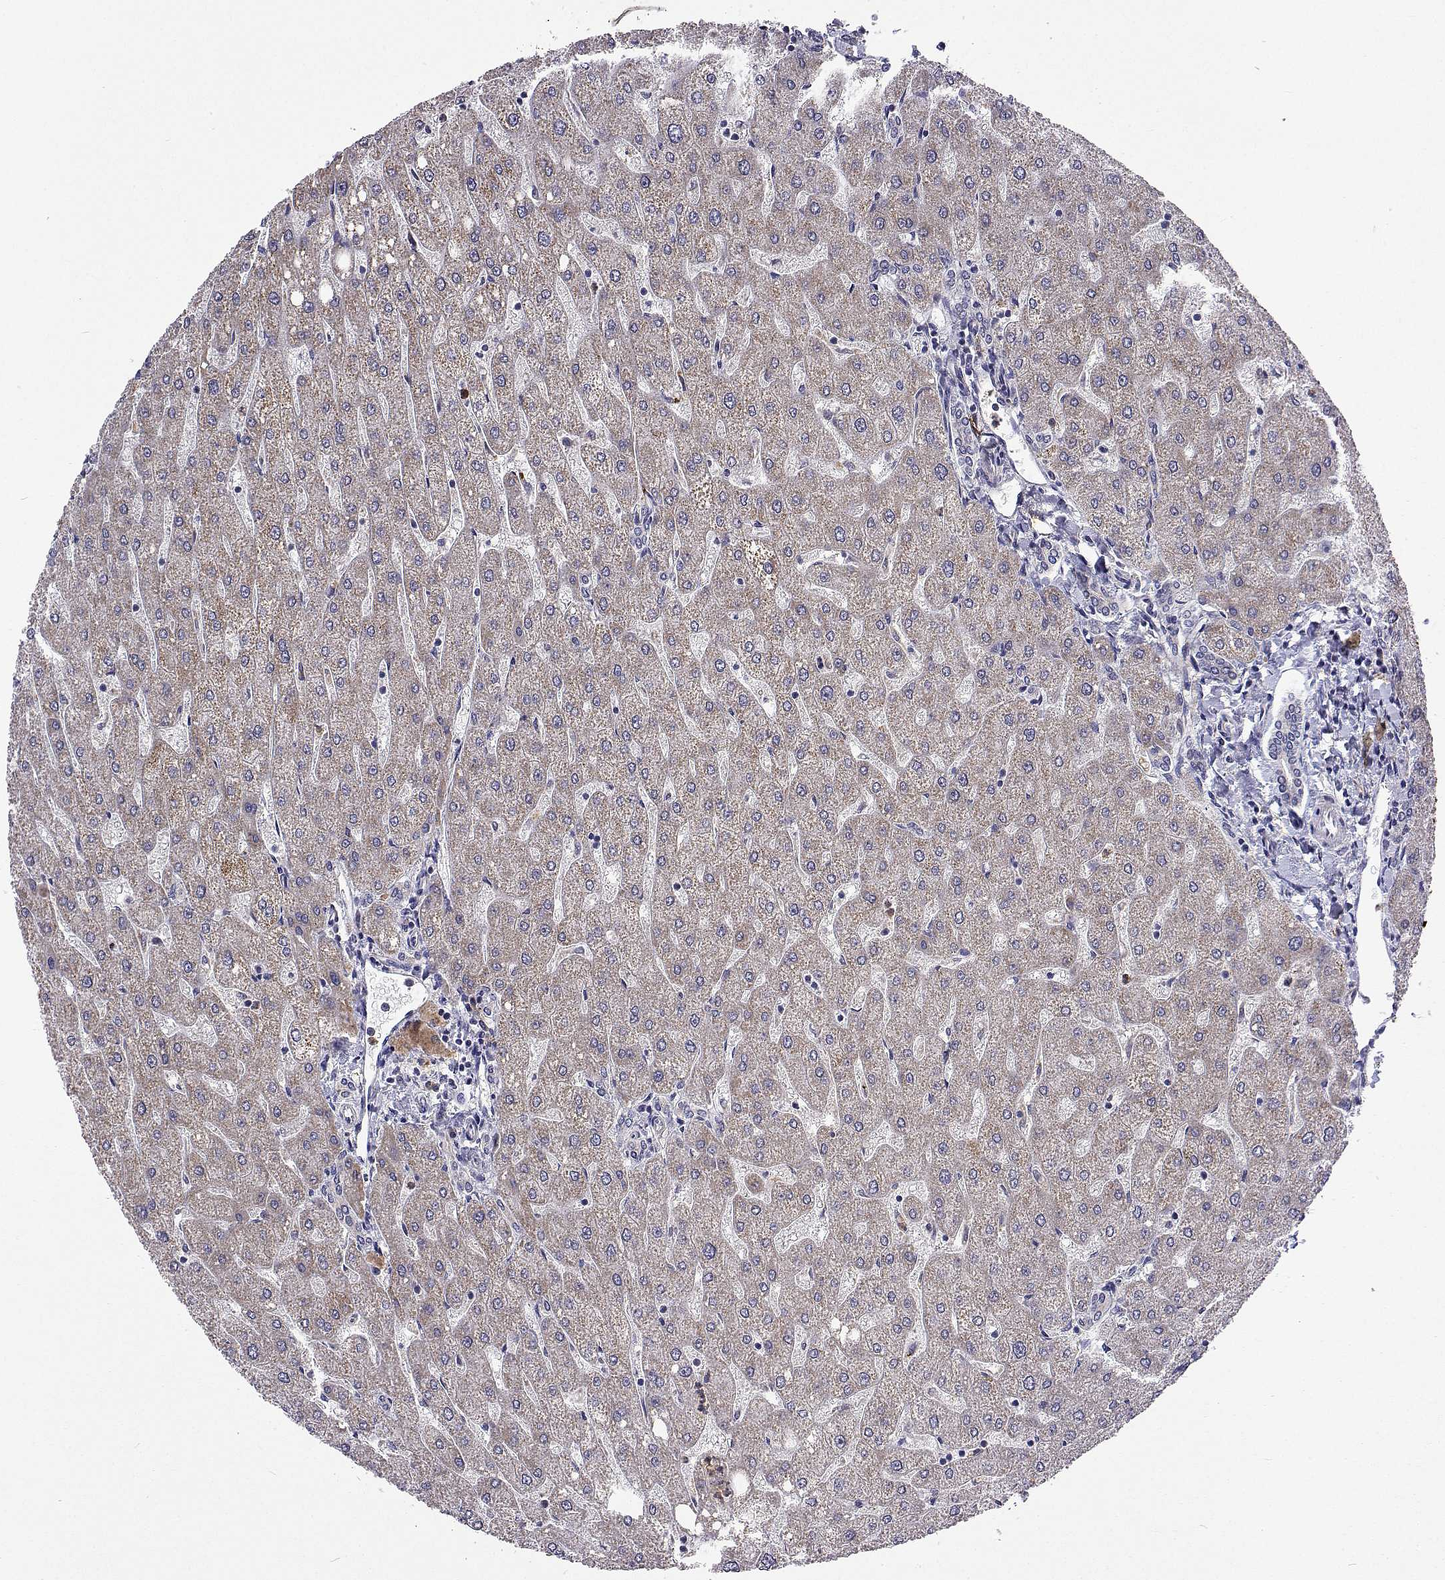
{"staining": {"intensity": "negative", "quantity": "none", "location": "none"}, "tissue": "liver", "cell_type": "Cholangiocytes", "image_type": "normal", "snomed": [{"axis": "morphology", "description": "Normal tissue, NOS"}, {"axis": "topography", "description": "Liver"}], "caption": "IHC micrograph of benign human liver stained for a protein (brown), which exhibits no positivity in cholangiocytes. (DAB immunohistochemistry (IHC), high magnification).", "gene": "DHTKD1", "patient": {"sex": "male", "age": 67}}